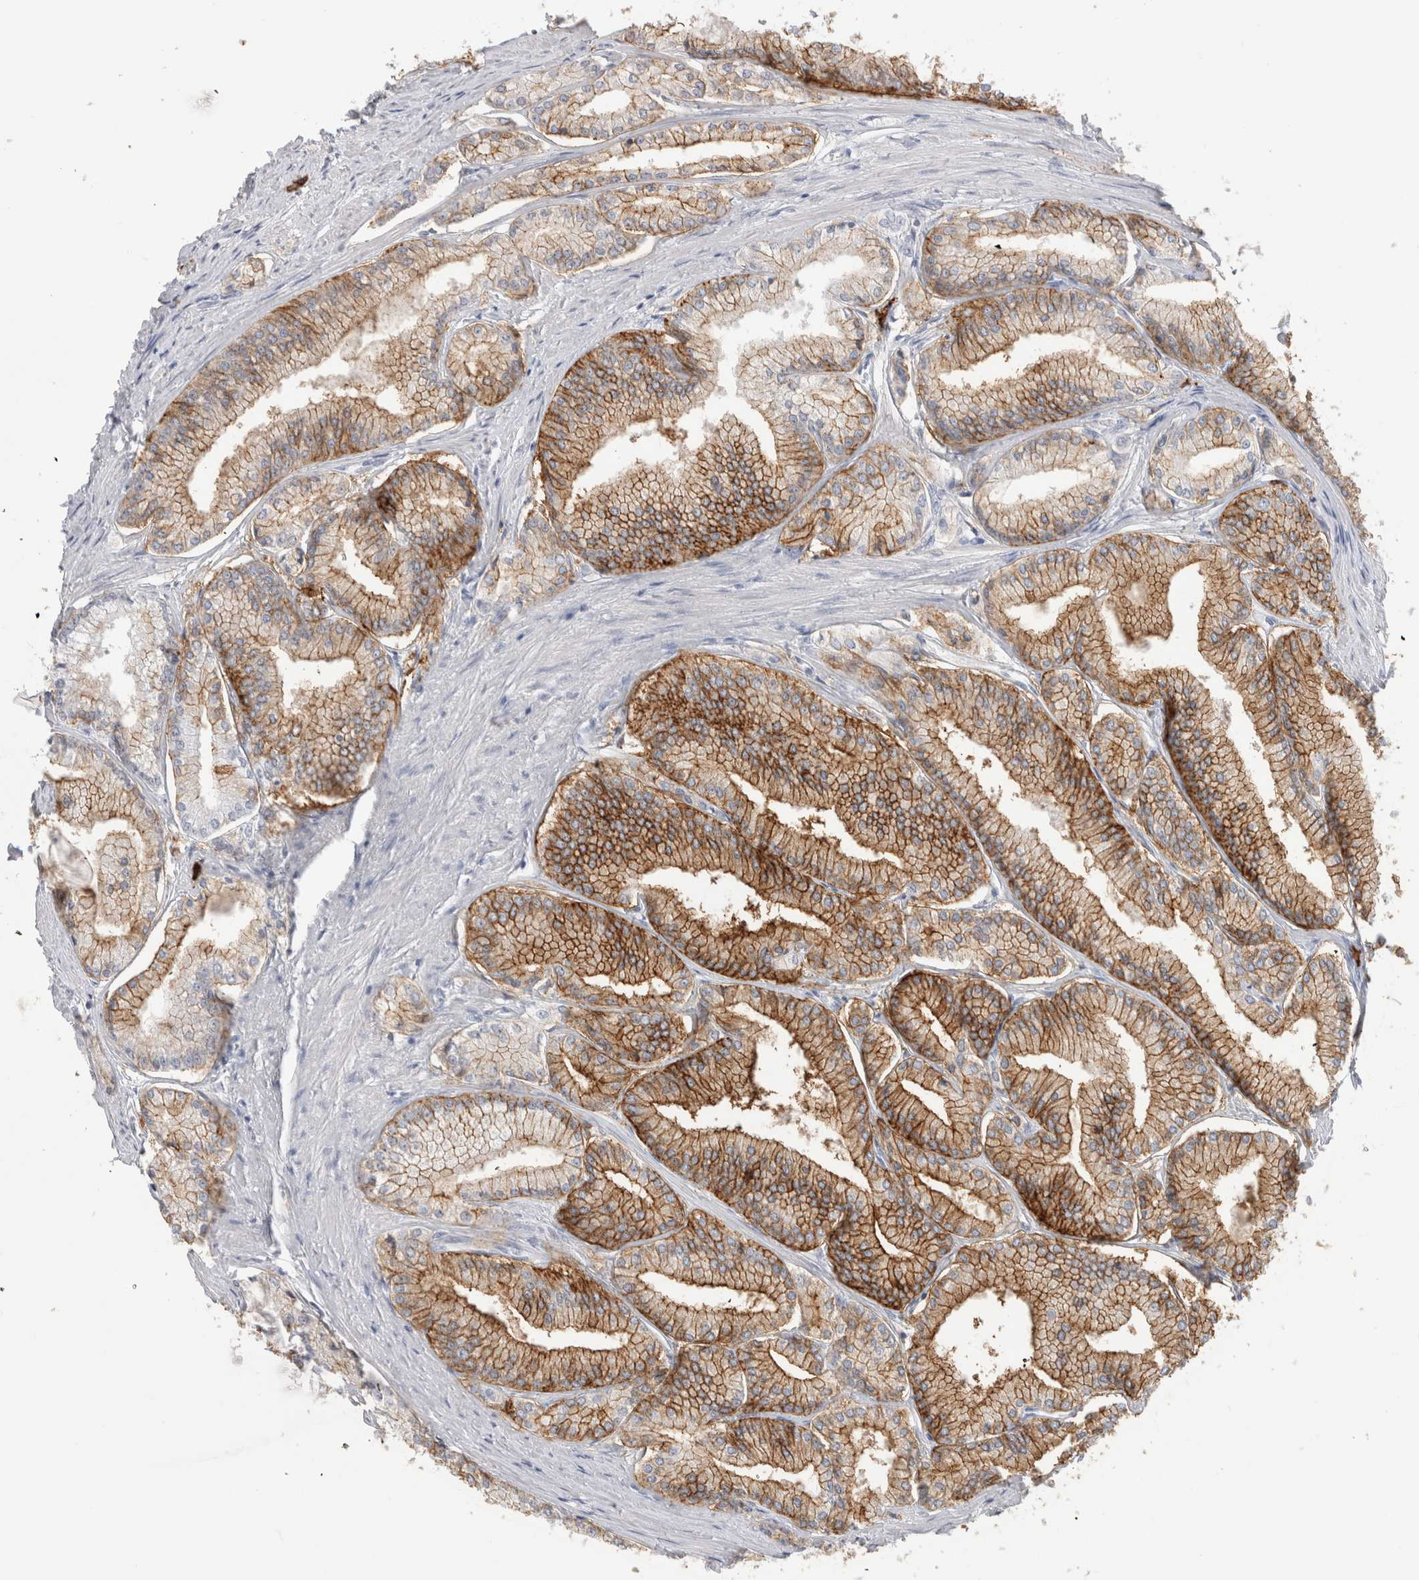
{"staining": {"intensity": "moderate", "quantity": ">75%", "location": "cytoplasmic/membranous"}, "tissue": "prostate cancer", "cell_type": "Tumor cells", "image_type": "cancer", "snomed": [{"axis": "morphology", "description": "Adenocarcinoma, Low grade"}, {"axis": "topography", "description": "Prostate"}], "caption": "Immunohistochemistry (IHC) of human prostate cancer (low-grade adenocarcinoma) displays medium levels of moderate cytoplasmic/membranous positivity in about >75% of tumor cells.", "gene": "CD38", "patient": {"sex": "male", "age": 52}}